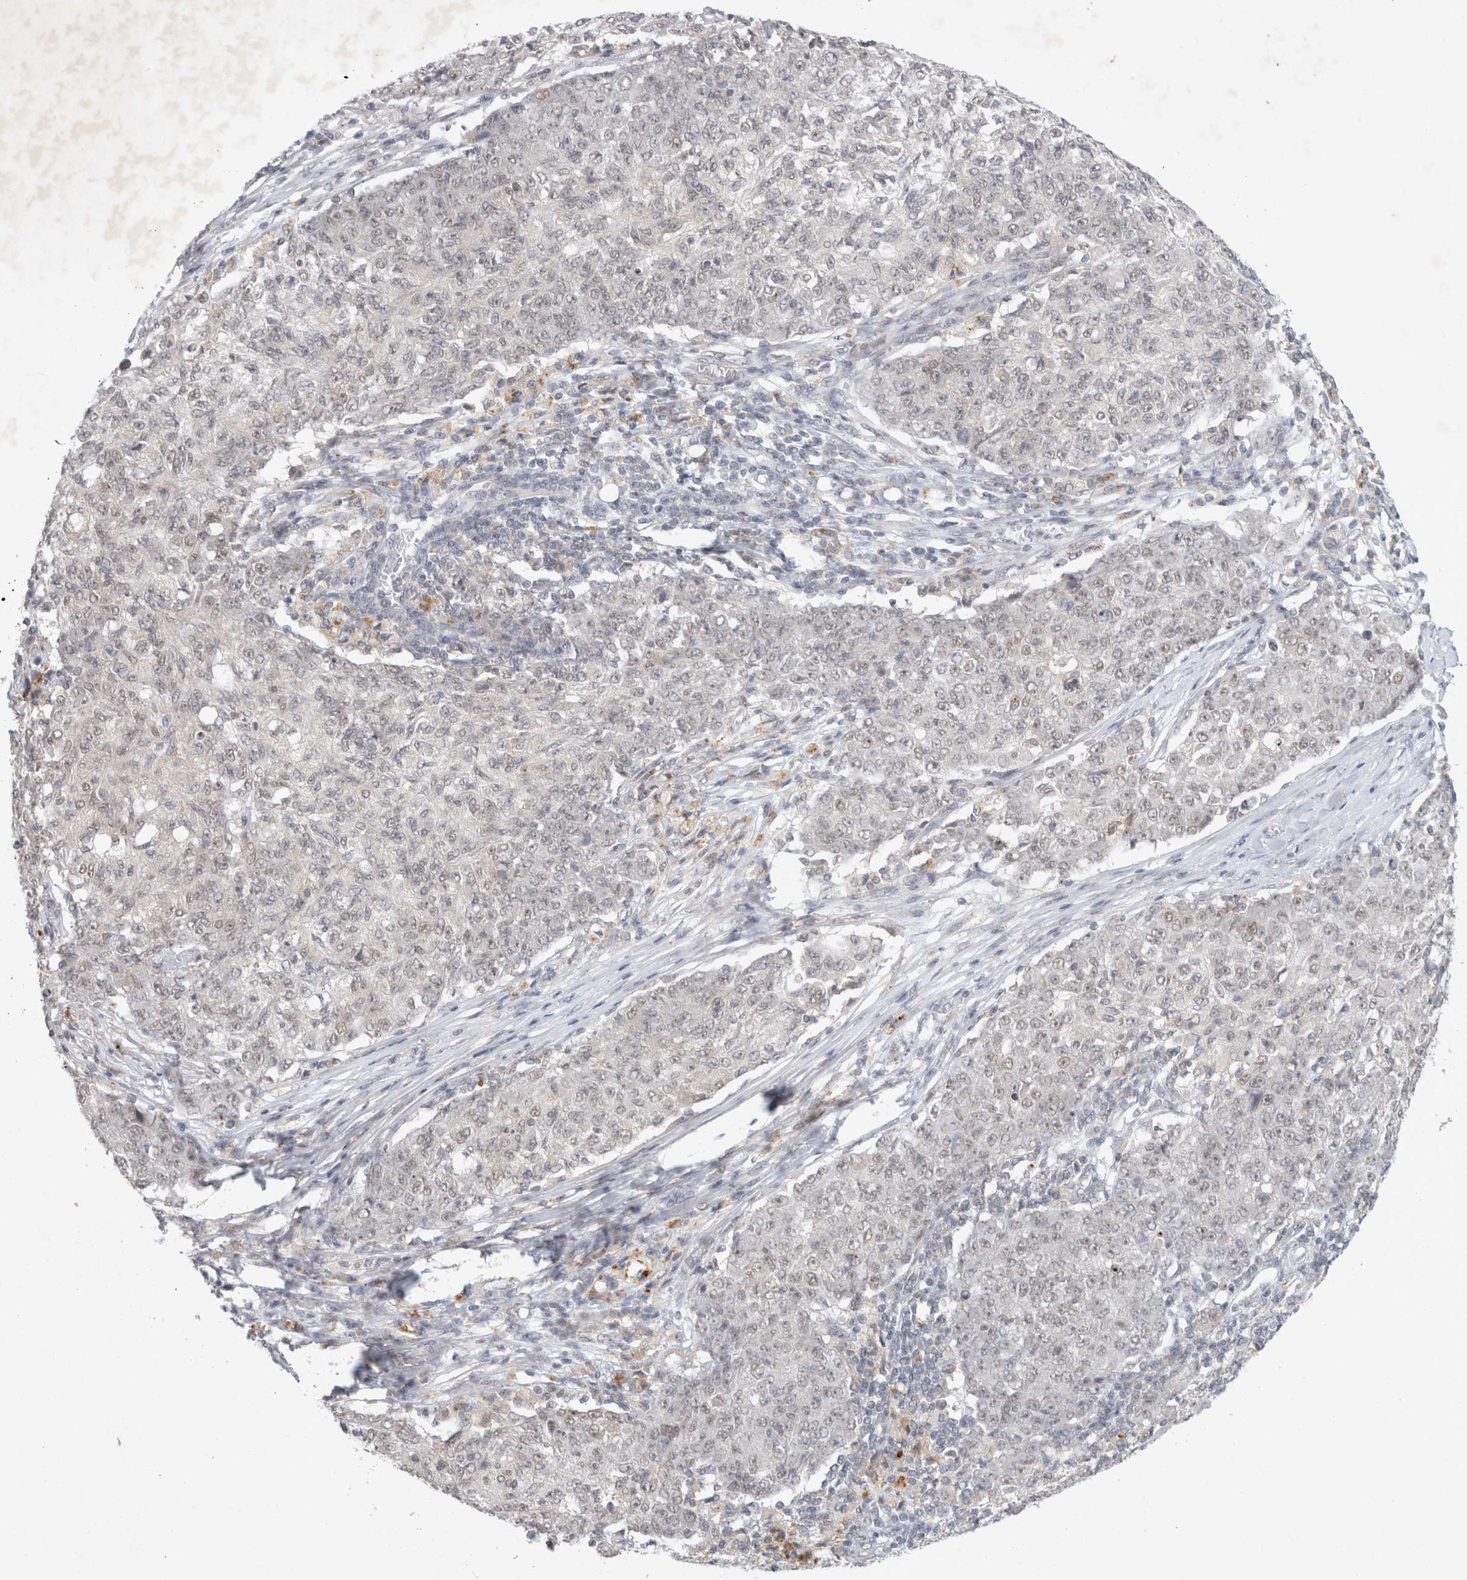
{"staining": {"intensity": "negative", "quantity": "none", "location": "none"}, "tissue": "ovarian cancer", "cell_type": "Tumor cells", "image_type": "cancer", "snomed": [{"axis": "morphology", "description": "Carcinoma, endometroid"}, {"axis": "topography", "description": "Ovary"}], "caption": "An immunohistochemistry (IHC) micrograph of ovarian endometroid carcinoma is shown. There is no staining in tumor cells of ovarian endometroid carcinoma.", "gene": "FBXO42", "patient": {"sex": "female", "age": 42}}